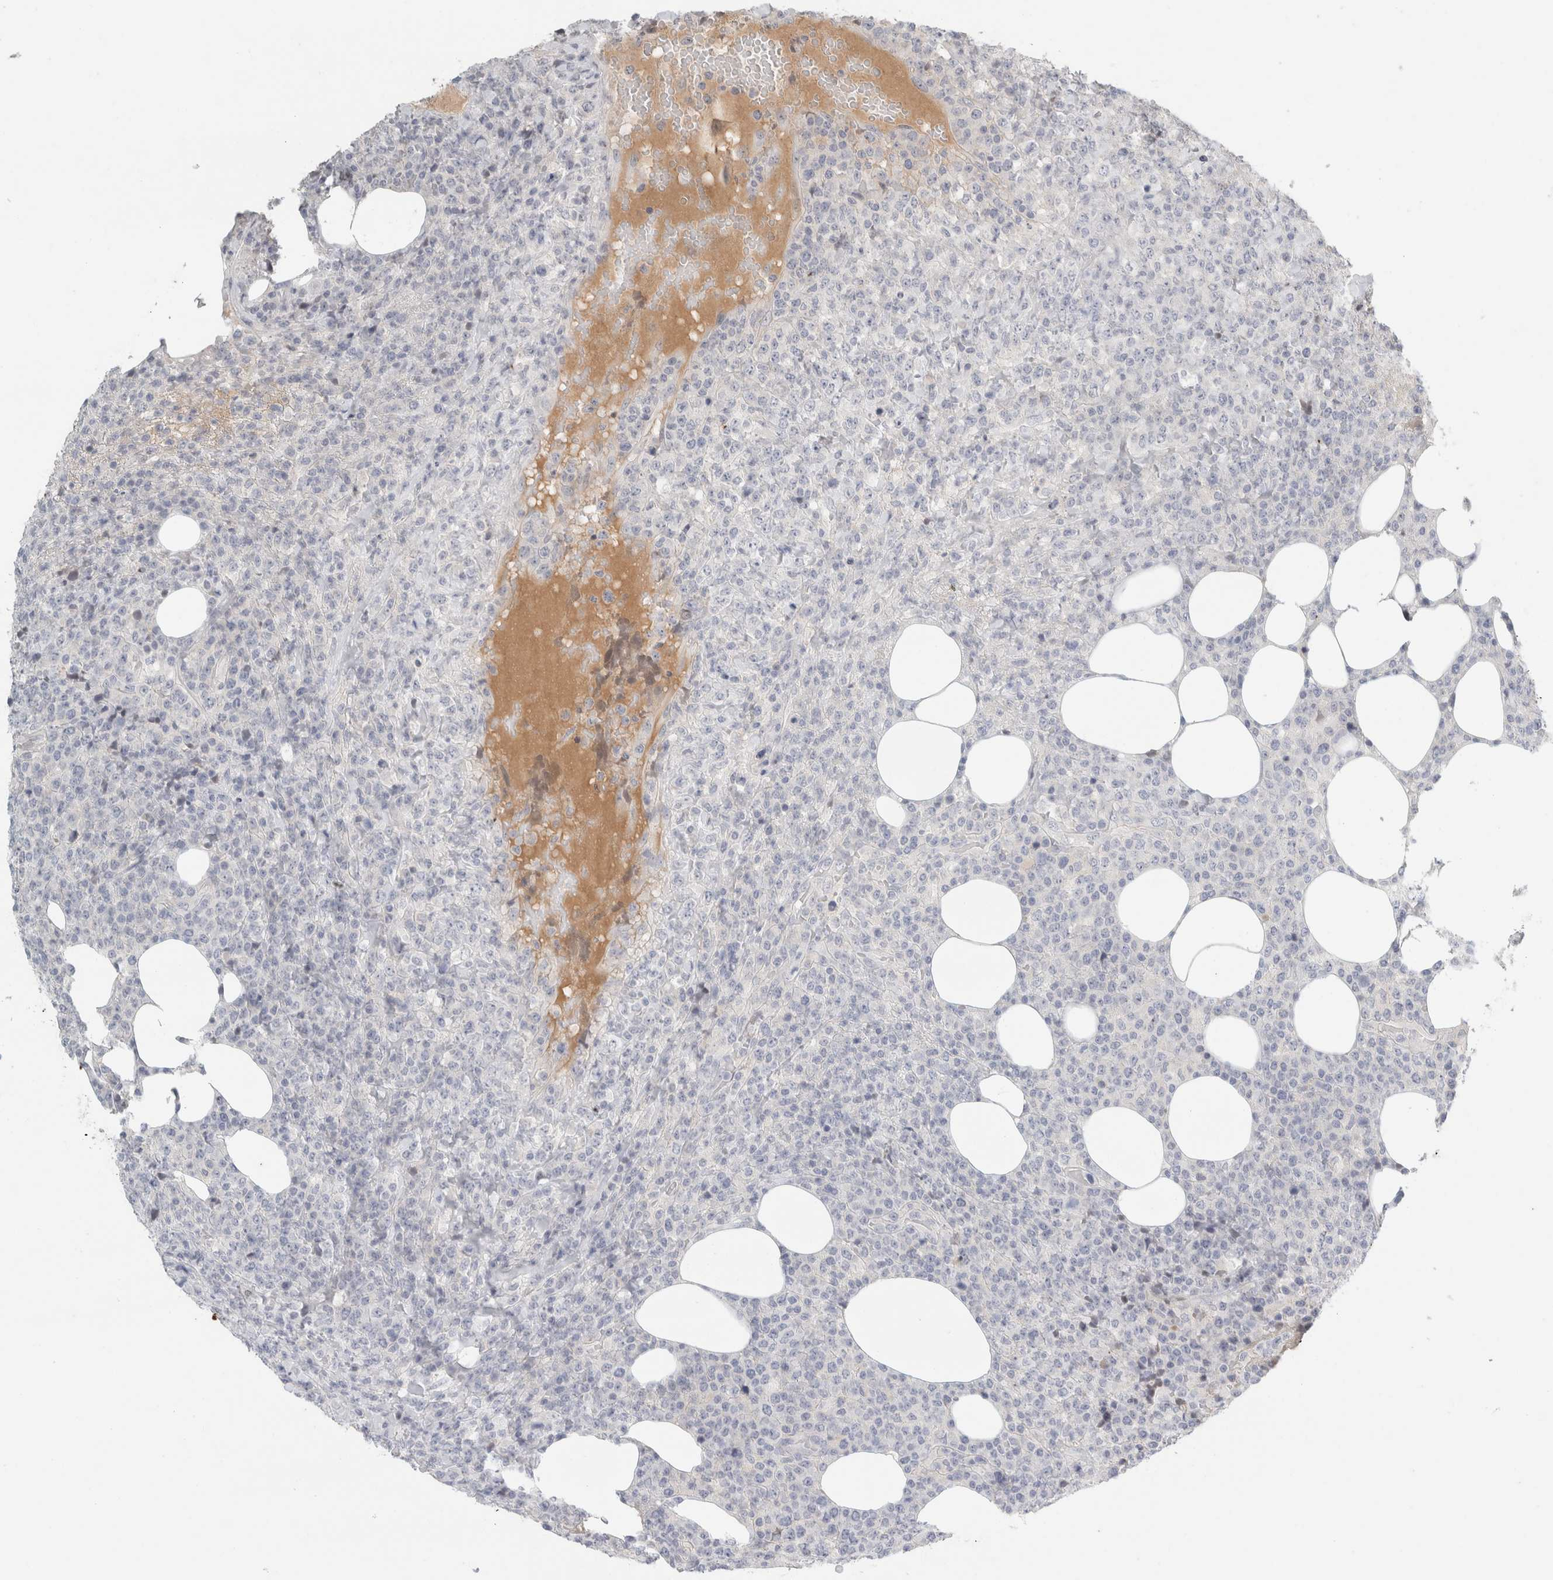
{"staining": {"intensity": "negative", "quantity": "none", "location": "none"}, "tissue": "lymphoma", "cell_type": "Tumor cells", "image_type": "cancer", "snomed": [{"axis": "morphology", "description": "Malignant lymphoma, non-Hodgkin's type, High grade"}, {"axis": "topography", "description": "Lymph node"}], "caption": "High power microscopy photomicrograph of an IHC image of lymphoma, revealing no significant expression in tumor cells.", "gene": "TRAT1", "patient": {"sex": "male", "age": 13}}